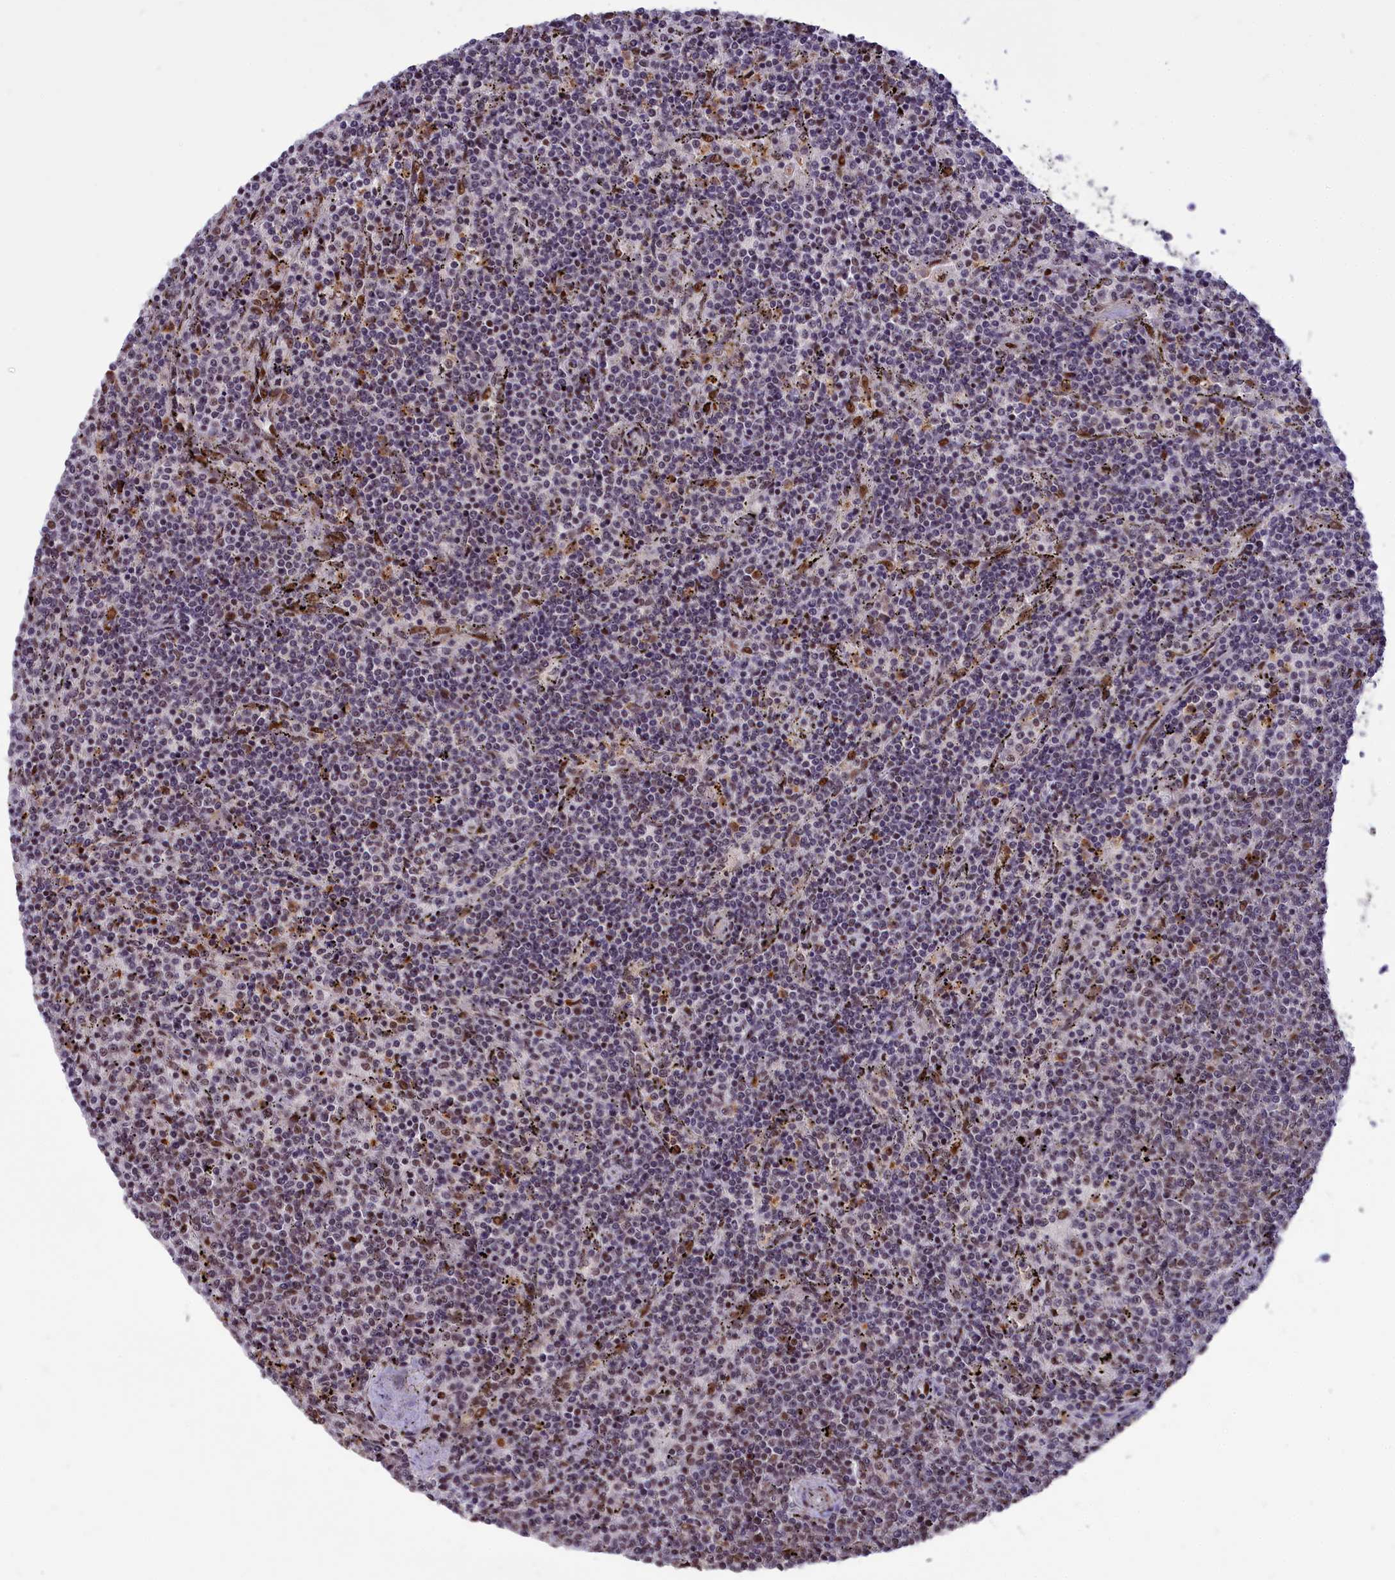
{"staining": {"intensity": "weak", "quantity": "25%-75%", "location": "nuclear"}, "tissue": "lymphoma", "cell_type": "Tumor cells", "image_type": "cancer", "snomed": [{"axis": "morphology", "description": "Malignant lymphoma, non-Hodgkin's type, Low grade"}, {"axis": "topography", "description": "Spleen"}], "caption": "Protein expression analysis of human malignant lymphoma, non-Hodgkin's type (low-grade) reveals weak nuclear expression in about 25%-75% of tumor cells.", "gene": "RELB", "patient": {"sex": "female", "age": 50}}